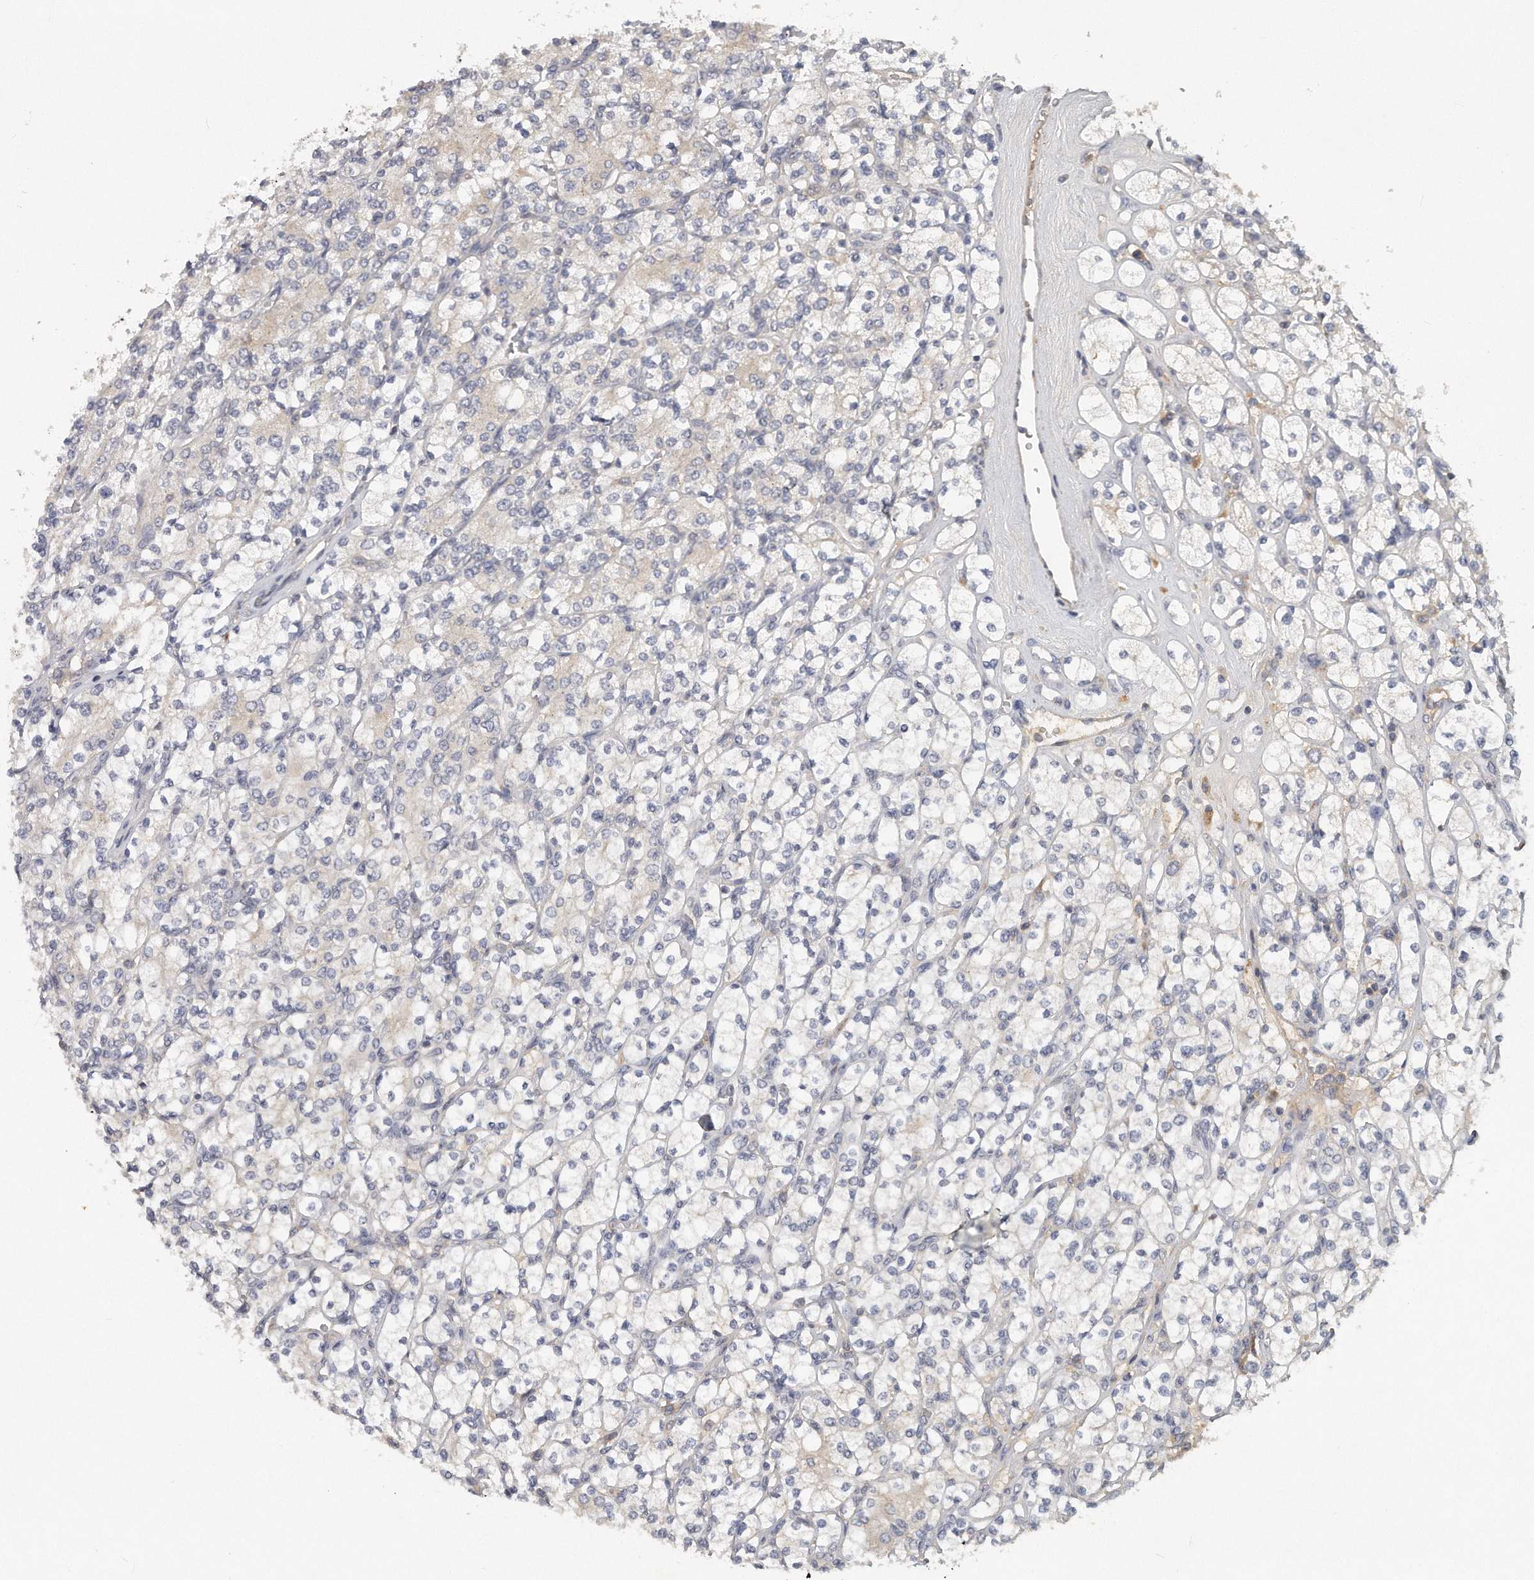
{"staining": {"intensity": "negative", "quantity": "none", "location": "none"}, "tissue": "renal cancer", "cell_type": "Tumor cells", "image_type": "cancer", "snomed": [{"axis": "morphology", "description": "Adenocarcinoma, NOS"}, {"axis": "topography", "description": "Kidney"}], "caption": "Immunohistochemistry (IHC) image of adenocarcinoma (renal) stained for a protein (brown), which shows no positivity in tumor cells.", "gene": "TRAPPC14", "patient": {"sex": "male", "age": 77}}